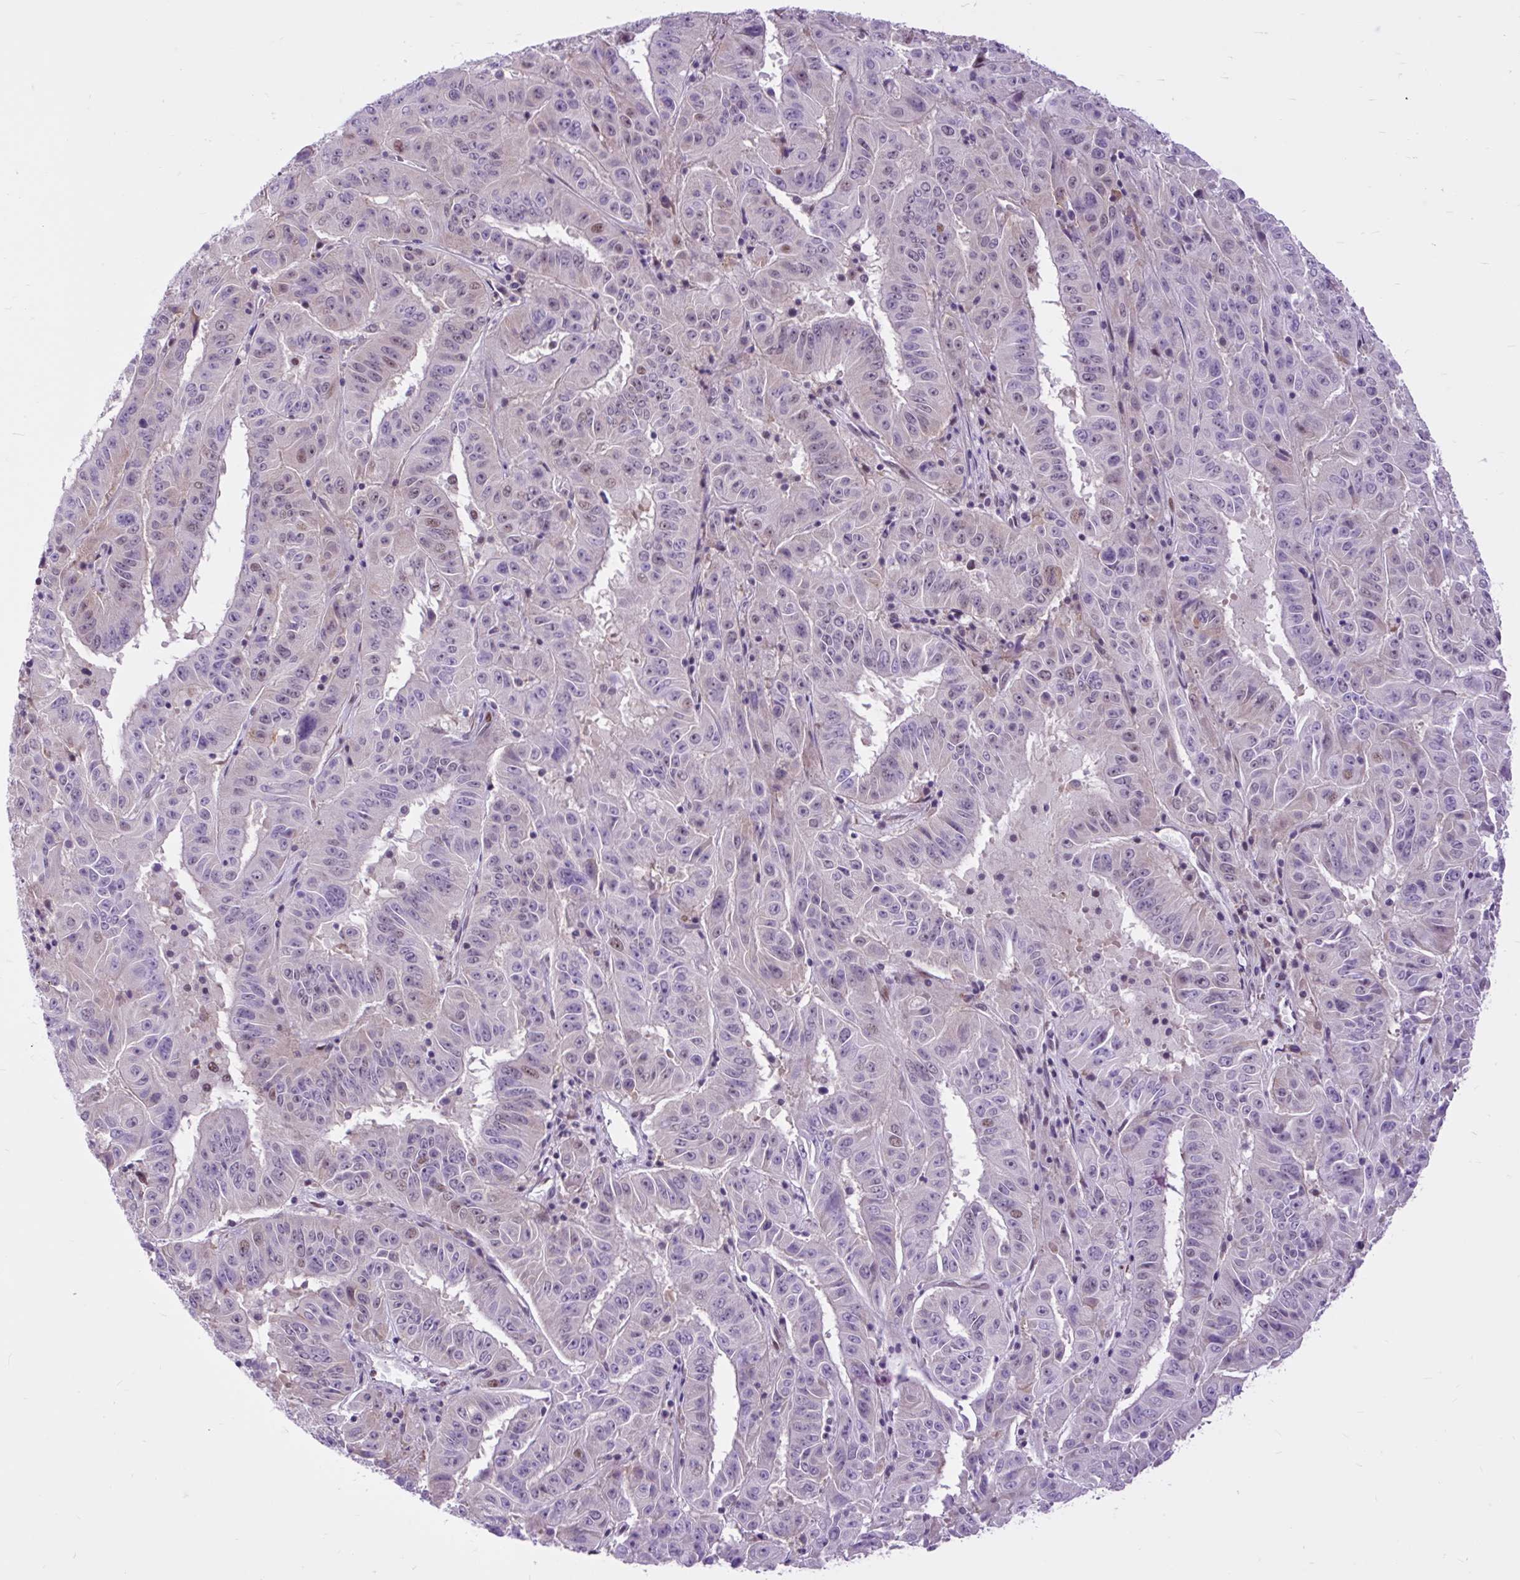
{"staining": {"intensity": "weak", "quantity": "<25%", "location": "nuclear"}, "tissue": "pancreatic cancer", "cell_type": "Tumor cells", "image_type": "cancer", "snomed": [{"axis": "morphology", "description": "Adenocarcinoma, NOS"}, {"axis": "topography", "description": "Pancreas"}], "caption": "This is an immunohistochemistry micrograph of pancreatic cancer (adenocarcinoma). There is no staining in tumor cells.", "gene": "CLK2", "patient": {"sex": "male", "age": 63}}